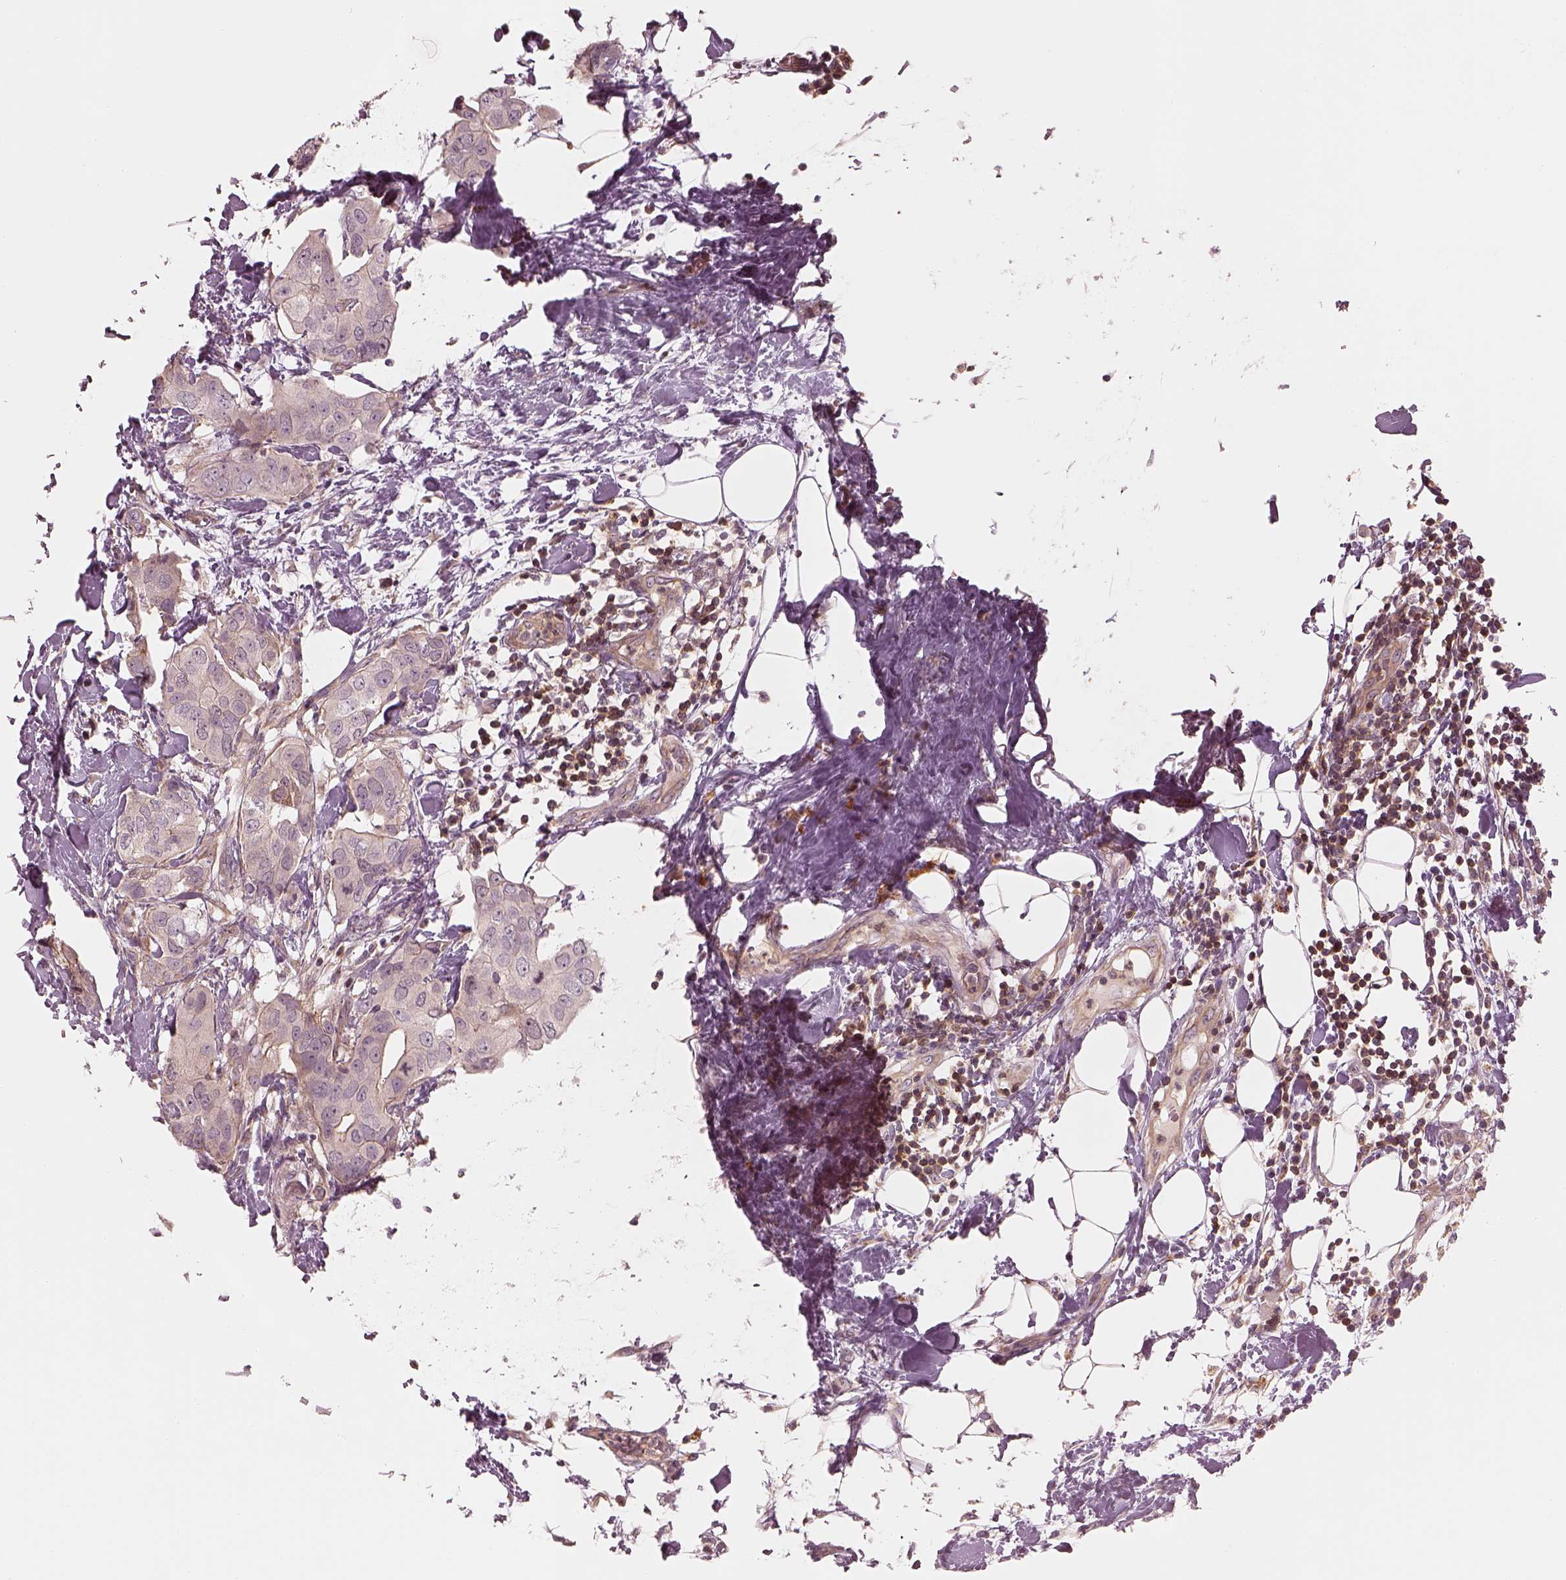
{"staining": {"intensity": "moderate", "quantity": "<25%", "location": "cytoplasmic/membranous"}, "tissue": "breast cancer", "cell_type": "Tumor cells", "image_type": "cancer", "snomed": [{"axis": "morphology", "description": "Normal tissue, NOS"}, {"axis": "morphology", "description": "Duct carcinoma"}, {"axis": "topography", "description": "Breast"}], "caption": "Immunohistochemistry (IHC) histopathology image of neoplastic tissue: breast cancer stained using immunohistochemistry (IHC) exhibits low levels of moderate protein expression localized specifically in the cytoplasmic/membranous of tumor cells, appearing as a cytoplasmic/membranous brown color.", "gene": "FAM107B", "patient": {"sex": "female", "age": 40}}